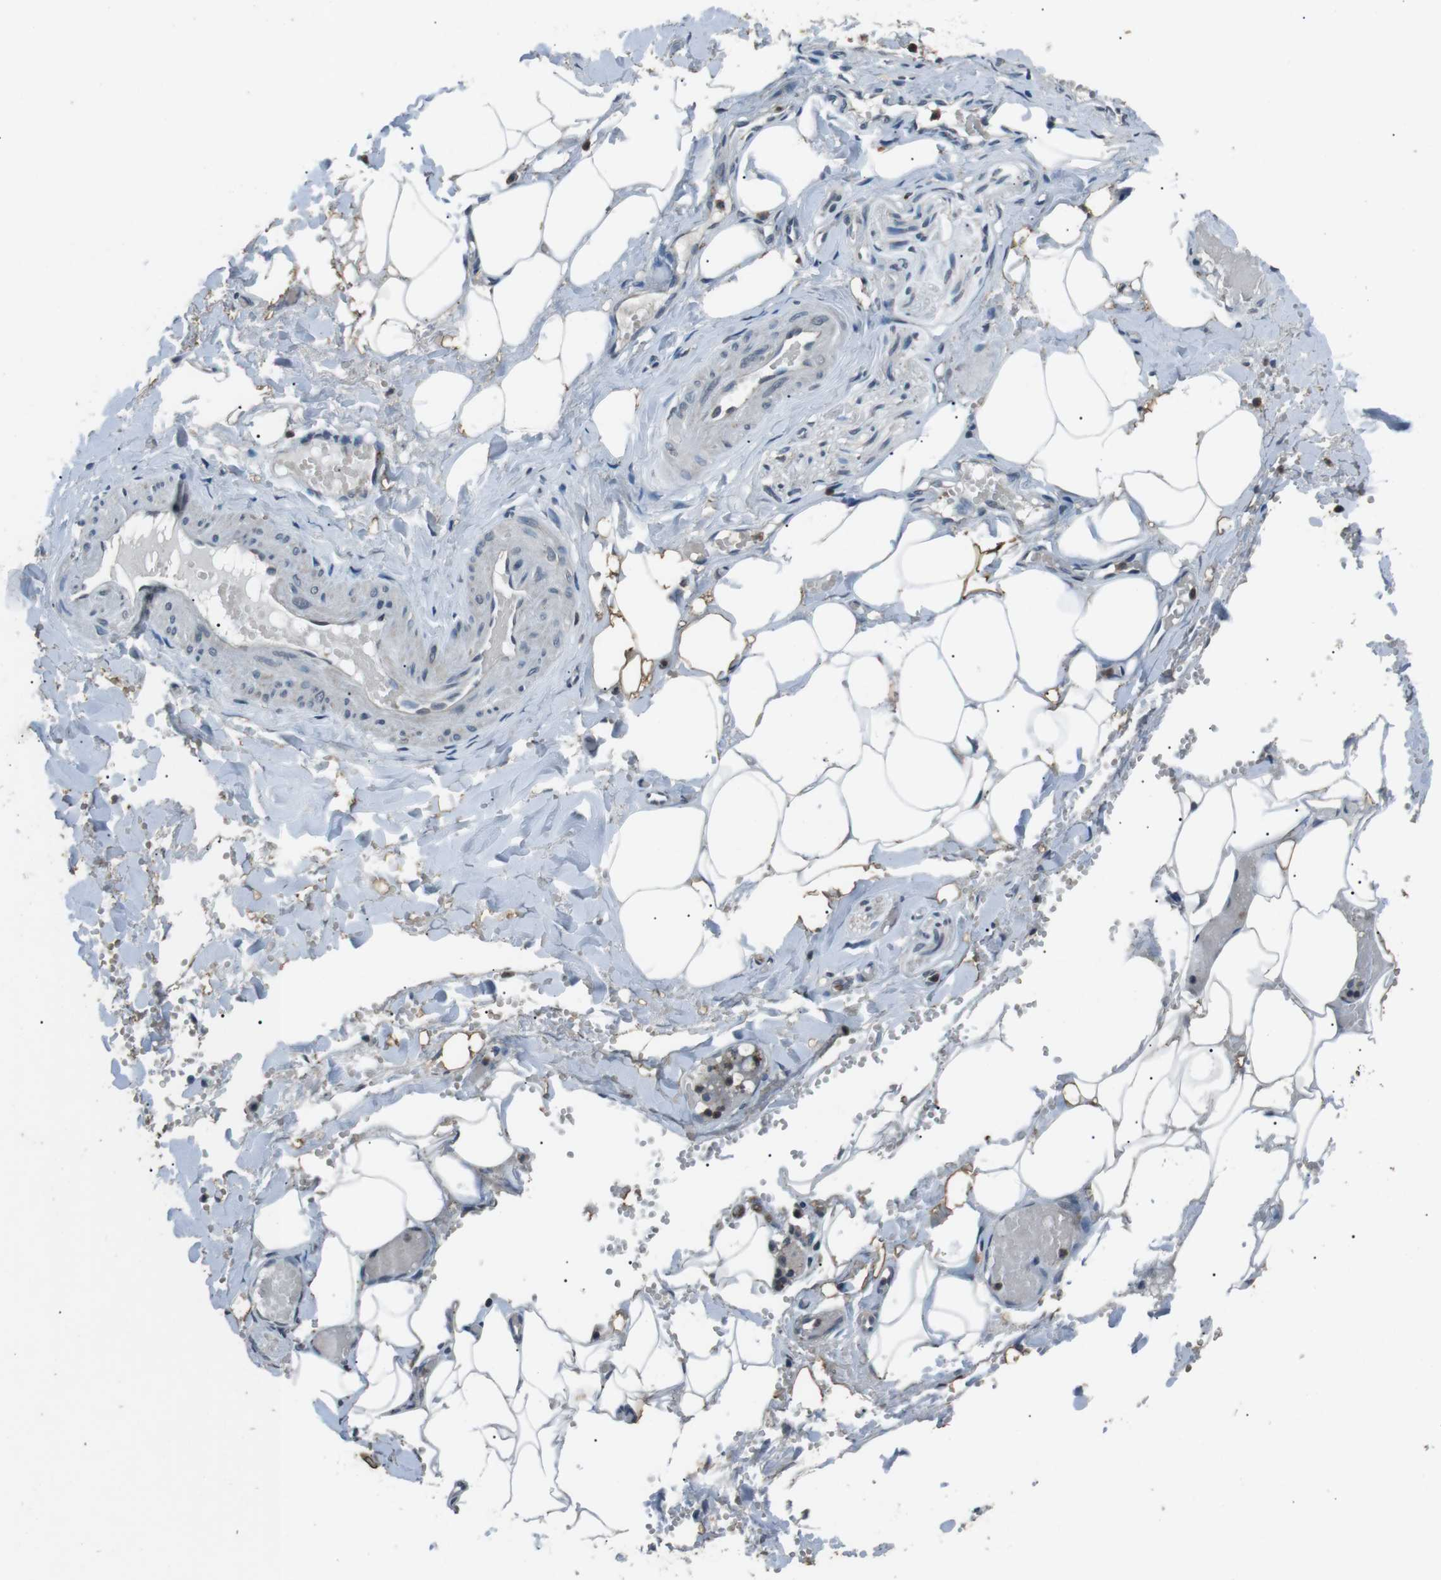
{"staining": {"intensity": "weak", "quantity": ">75%", "location": "cytoplasmic/membranous"}, "tissue": "adipose tissue", "cell_type": "Adipocytes", "image_type": "normal", "snomed": [{"axis": "morphology", "description": "Normal tissue, NOS"}, {"axis": "topography", "description": "Soft tissue"}, {"axis": "topography", "description": "Vascular tissue"}], "caption": "Protein staining demonstrates weak cytoplasmic/membranous expression in about >75% of adipocytes in benign adipose tissue. The staining was performed using DAB, with brown indicating positive protein expression. Nuclei are stained blue with hematoxylin.", "gene": "NEK7", "patient": {"sex": "female", "age": 35}}